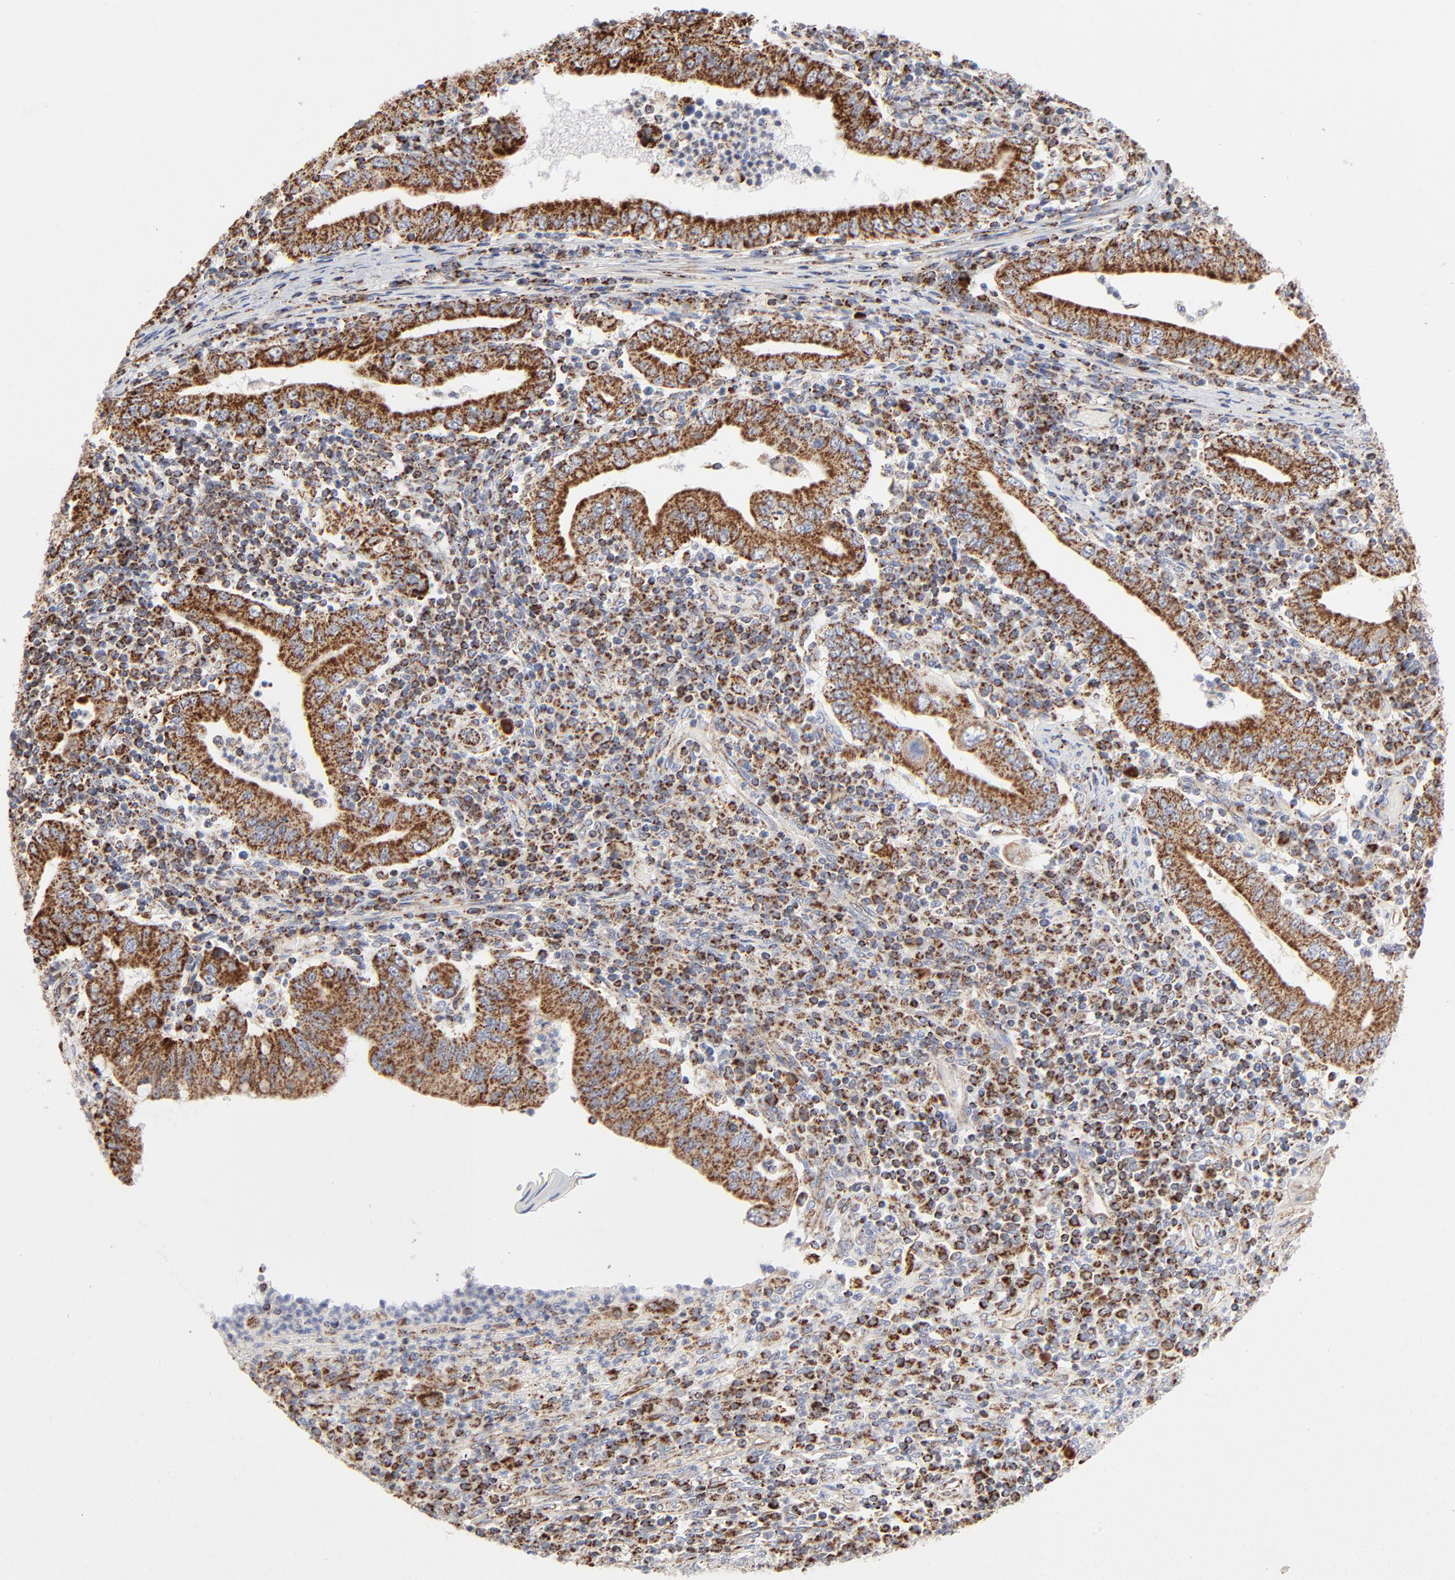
{"staining": {"intensity": "strong", "quantity": ">75%", "location": "cytoplasmic/membranous"}, "tissue": "stomach cancer", "cell_type": "Tumor cells", "image_type": "cancer", "snomed": [{"axis": "morphology", "description": "Normal tissue, NOS"}, {"axis": "morphology", "description": "Adenocarcinoma, NOS"}, {"axis": "topography", "description": "Esophagus"}, {"axis": "topography", "description": "Stomach, upper"}, {"axis": "topography", "description": "Peripheral nerve tissue"}], "caption": "Immunohistochemistry (IHC) (DAB (3,3'-diaminobenzidine)) staining of adenocarcinoma (stomach) shows strong cytoplasmic/membranous protein positivity in about >75% of tumor cells. Nuclei are stained in blue.", "gene": "ASB3", "patient": {"sex": "male", "age": 62}}